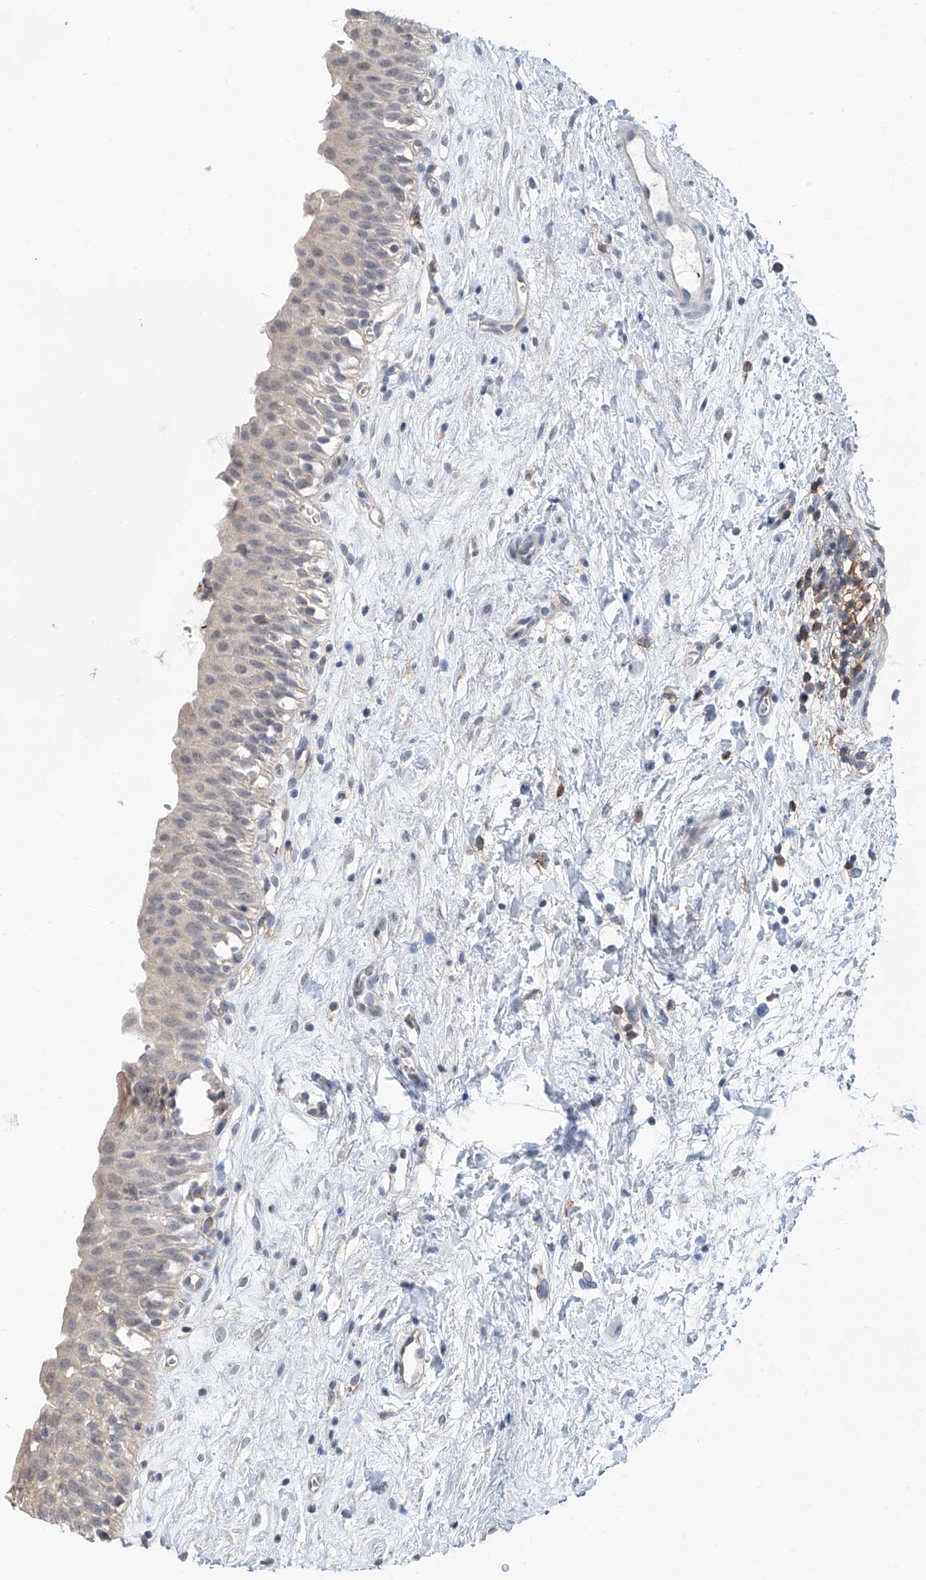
{"staining": {"intensity": "weak", "quantity": "<25%", "location": "cytoplasmic/membranous,nuclear"}, "tissue": "urinary bladder", "cell_type": "Urothelial cells", "image_type": "normal", "snomed": [{"axis": "morphology", "description": "Normal tissue, NOS"}, {"axis": "topography", "description": "Urinary bladder"}], "caption": "High magnification brightfield microscopy of unremarkable urinary bladder stained with DAB (3,3'-diaminobenzidine) (brown) and counterstained with hematoxylin (blue): urothelial cells show no significant positivity.", "gene": "KCNK10", "patient": {"sex": "male", "age": 51}}